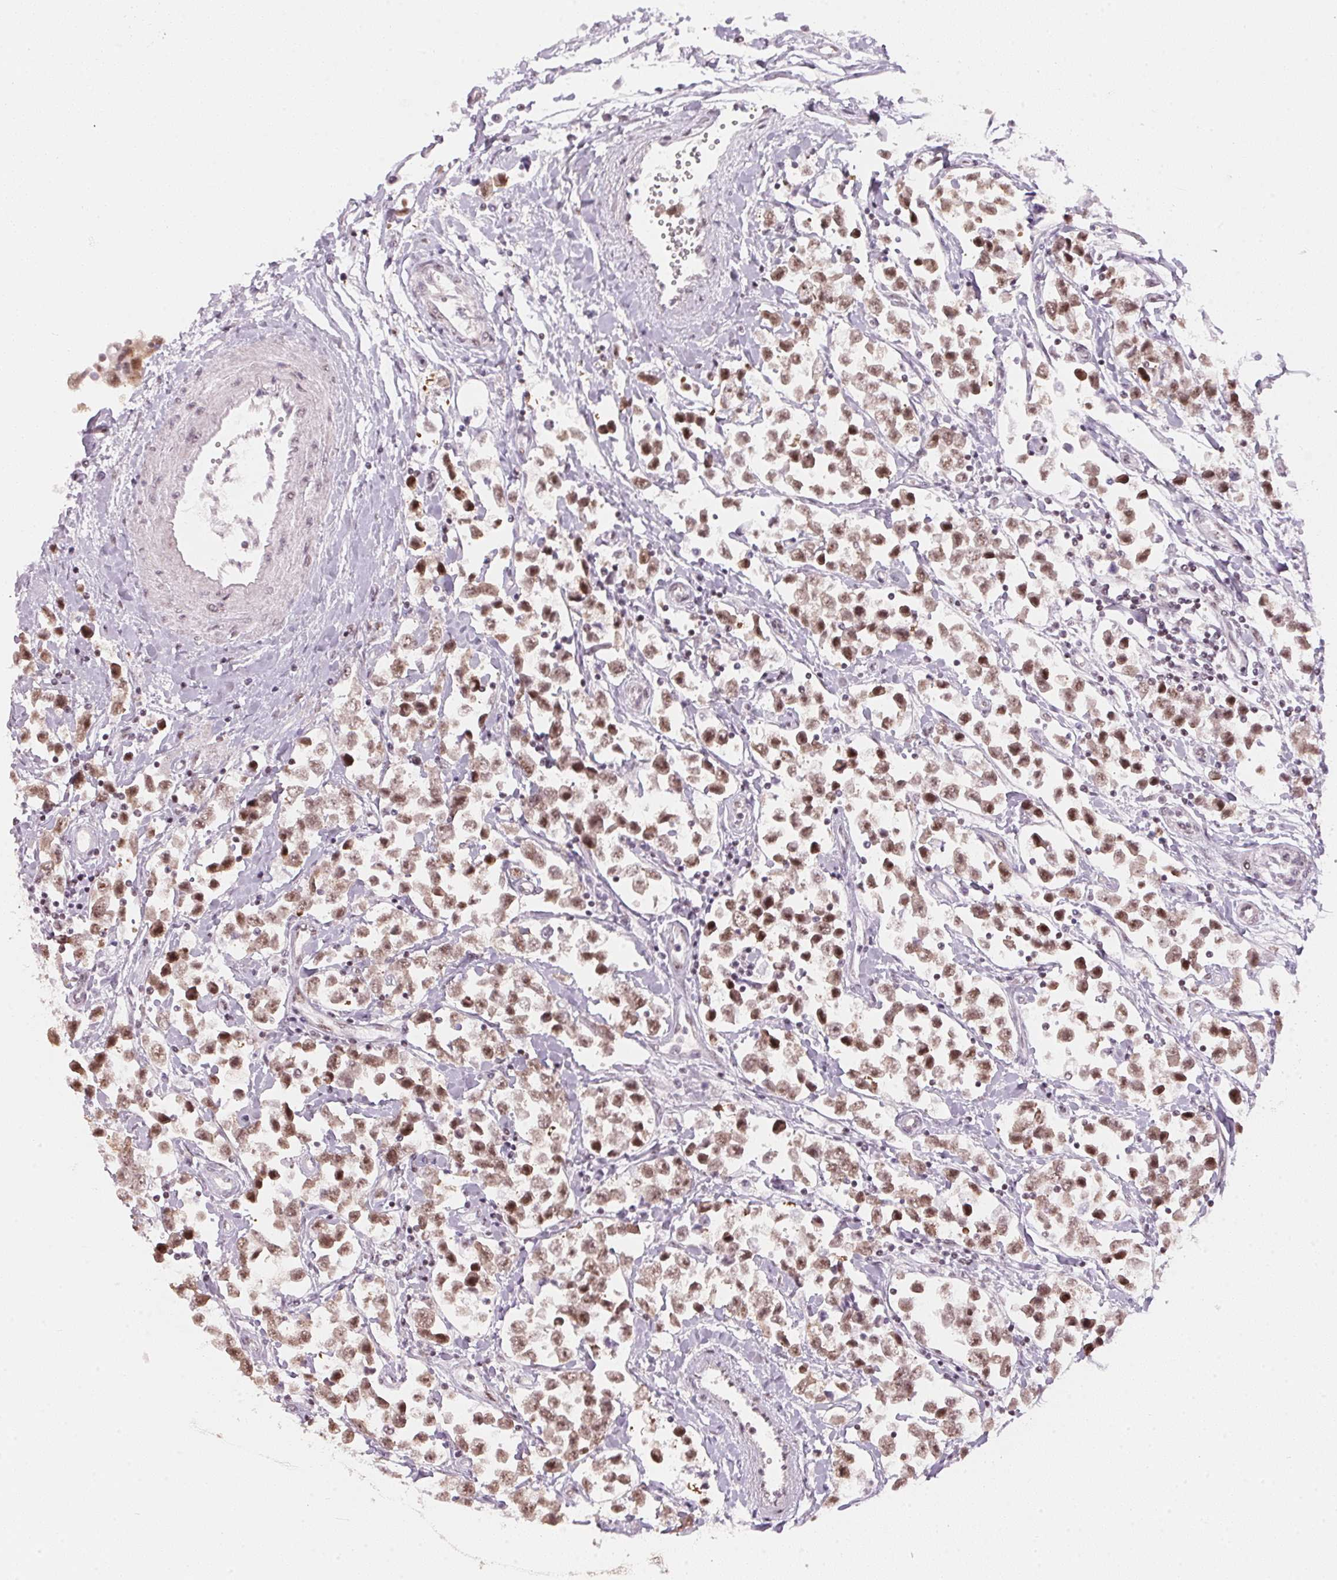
{"staining": {"intensity": "moderate", "quantity": ">75%", "location": "nuclear"}, "tissue": "testis cancer", "cell_type": "Tumor cells", "image_type": "cancer", "snomed": [{"axis": "morphology", "description": "Seminoma, NOS"}, {"axis": "topography", "description": "Testis"}], "caption": "Moderate nuclear positivity is appreciated in approximately >75% of tumor cells in testis cancer. The protein is stained brown, and the nuclei are stained in blue (DAB IHC with brightfield microscopy, high magnification).", "gene": "KAT6A", "patient": {"sex": "male", "age": 34}}